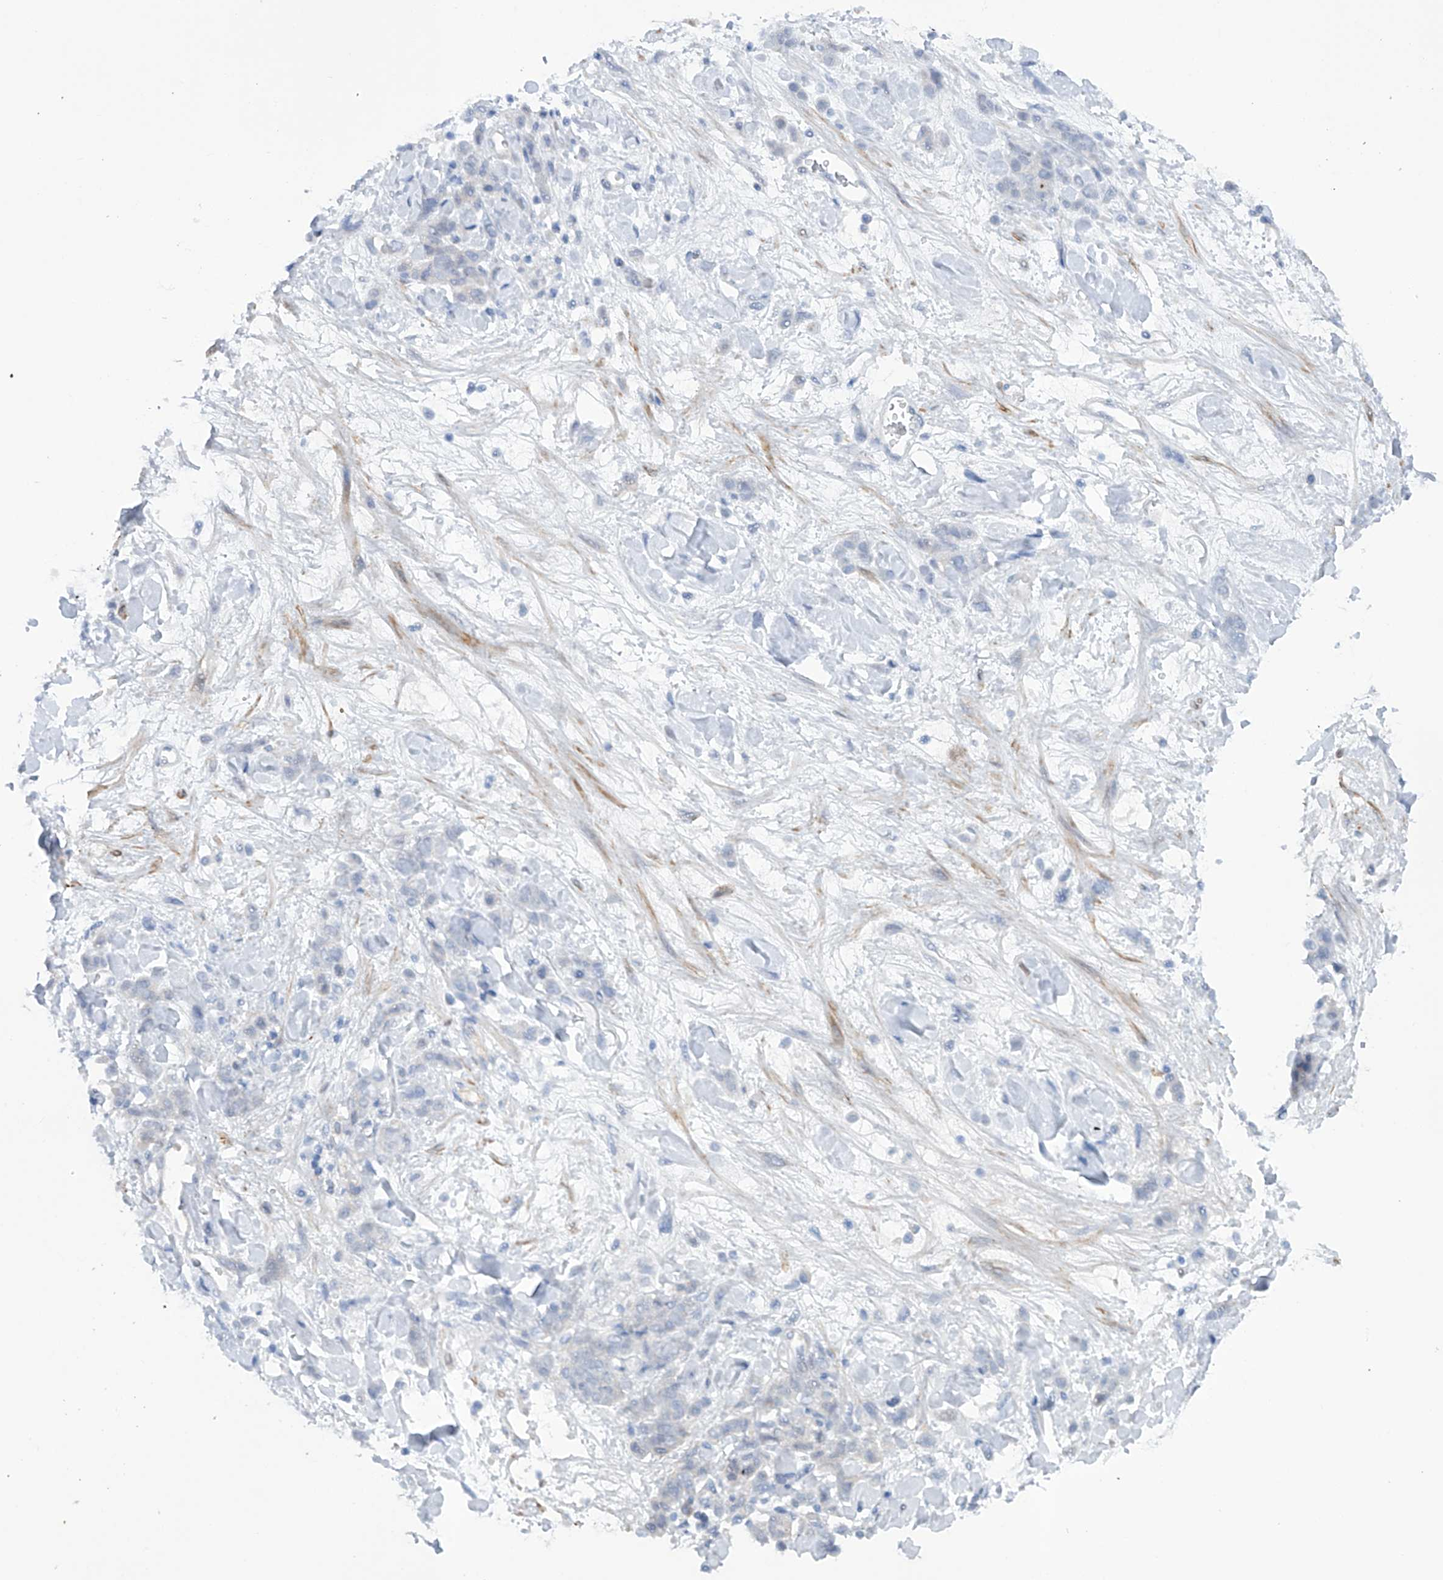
{"staining": {"intensity": "negative", "quantity": "none", "location": "none"}, "tissue": "stomach cancer", "cell_type": "Tumor cells", "image_type": "cancer", "snomed": [{"axis": "morphology", "description": "Normal tissue, NOS"}, {"axis": "morphology", "description": "Adenocarcinoma, NOS"}, {"axis": "topography", "description": "Stomach"}], "caption": "This is an immunohistochemistry (IHC) photomicrograph of human stomach cancer (adenocarcinoma). There is no positivity in tumor cells.", "gene": "ZNF490", "patient": {"sex": "male", "age": 82}}